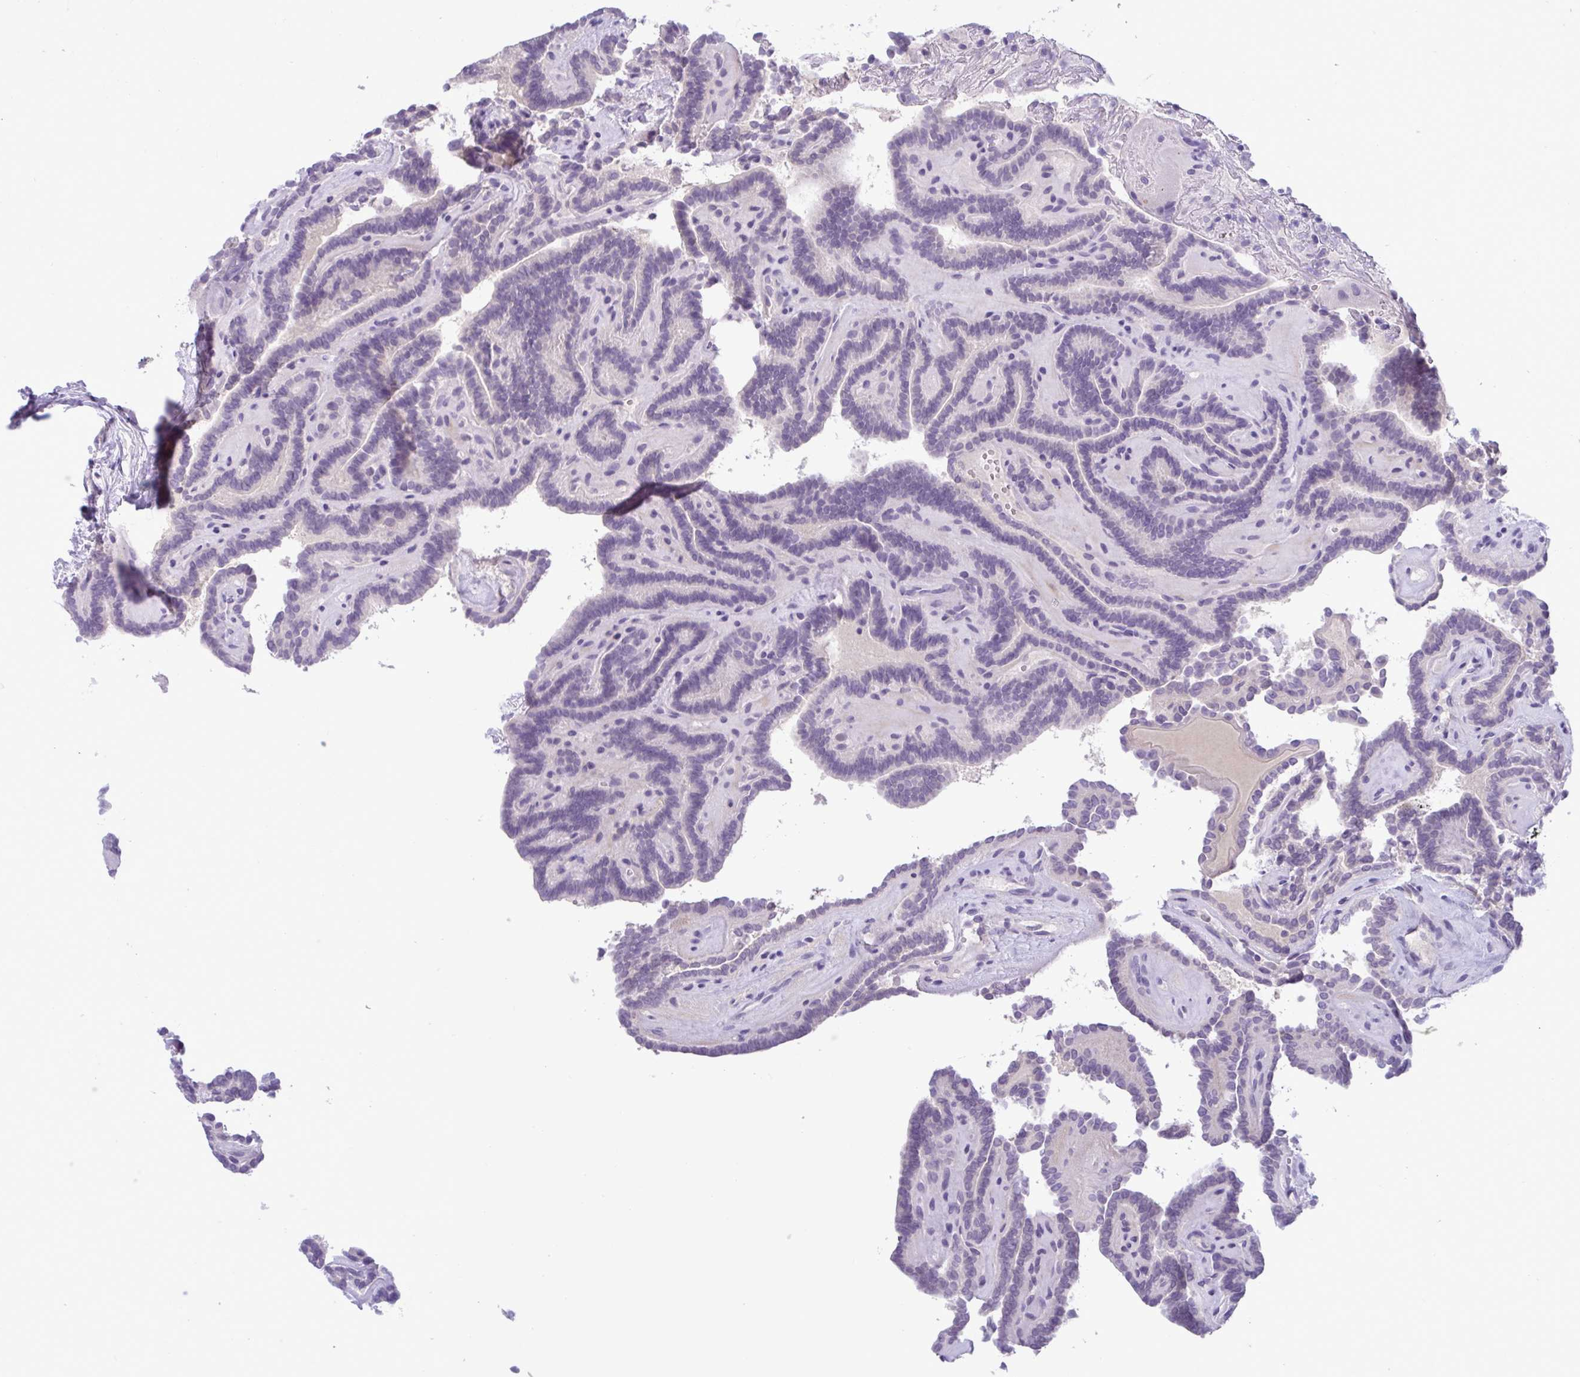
{"staining": {"intensity": "negative", "quantity": "none", "location": "none"}, "tissue": "thyroid cancer", "cell_type": "Tumor cells", "image_type": "cancer", "snomed": [{"axis": "morphology", "description": "Papillary adenocarcinoma, NOS"}, {"axis": "topography", "description": "Thyroid gland"}], "caption": "Thyroid cancer (papillary adenocarcinoma) stained for a protein using immunohistochemistry (IHC) demonstrates no expression tumor cells.", "gene": "WNT9B", "patient": {"sex": "female", "age": 21}}